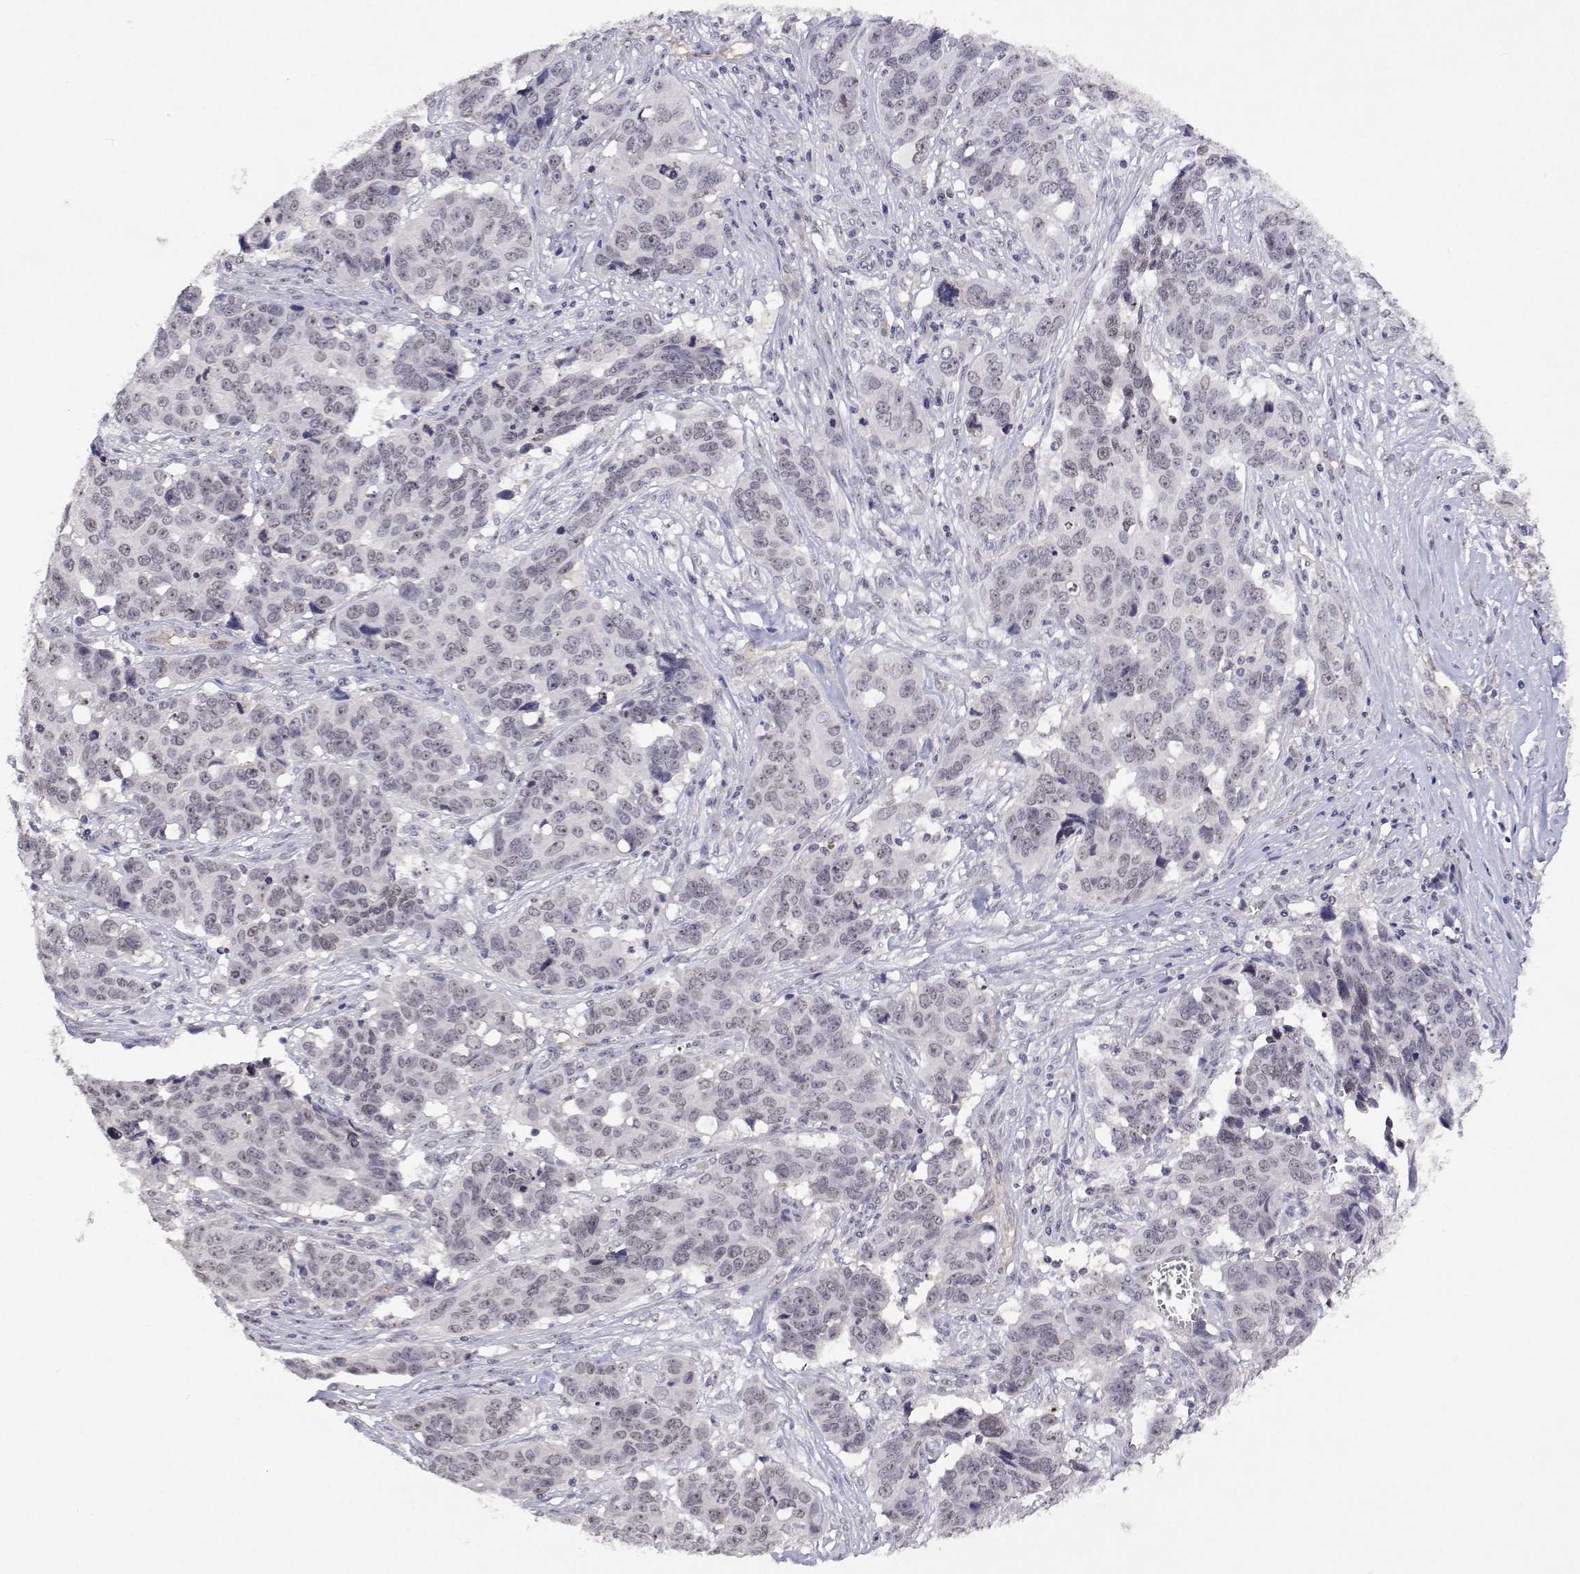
{"staining": {"intensity": "weak", "quantity": "<25%", "location": "nuclear"}, "tissue": "ovarian cancer", "cell_type": "Tumor cells", "image_type": "cancer", "snomed": [{"axis": "morphology", "description": "Carcinoma, endometroid"}, {"axis": "topography", "description": "Ovary"}], "caption": "Ovarian endometroid carcinoma stained for a protein using IHC reveals no expression tumor cells.", "gene": "NHP2", "patient": {"sex": "female", "age": 78}}